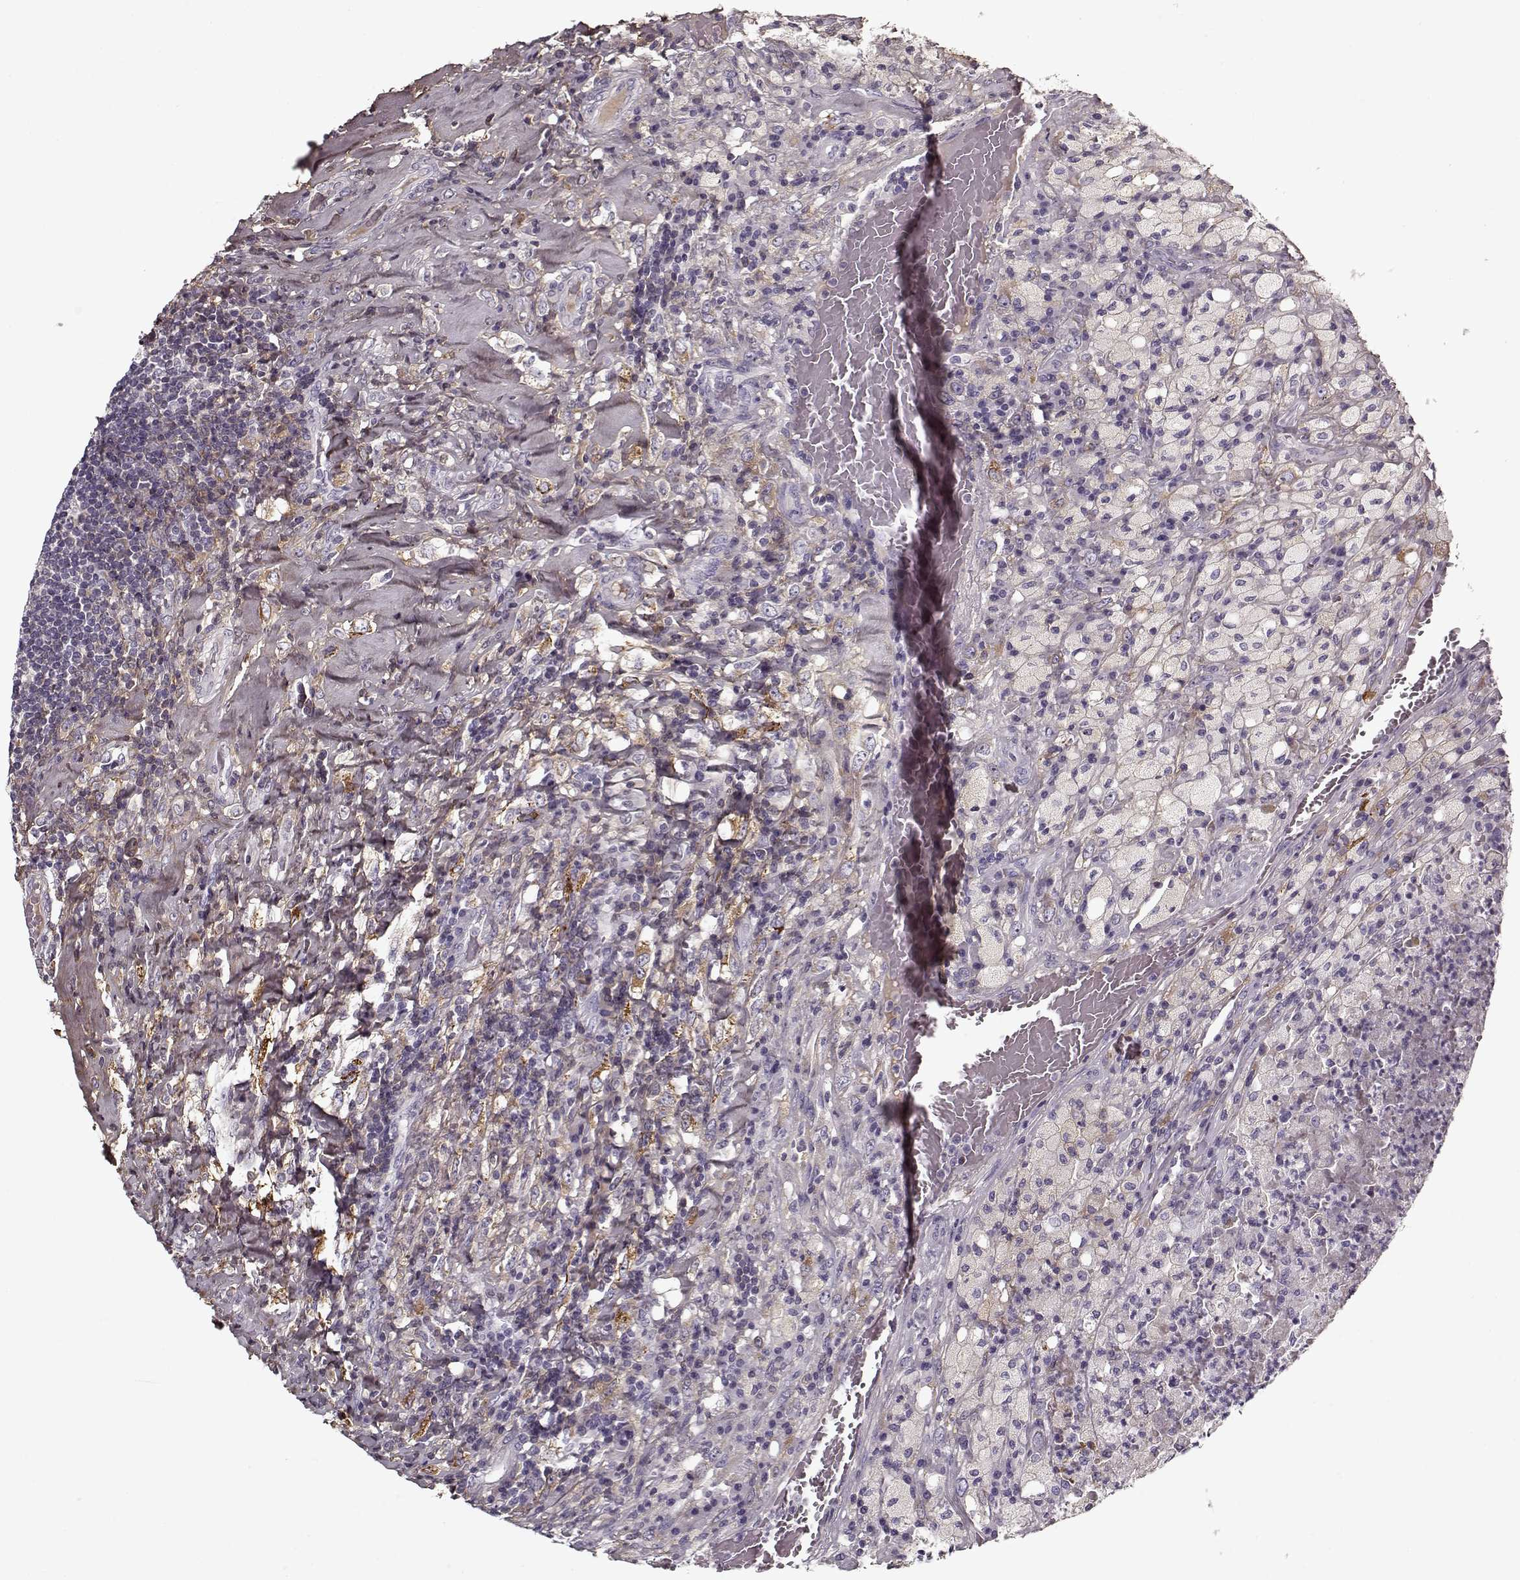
{"staining": {"intensity": "moderate", "quantity": "<25%", "location": "cytoplasmic/membranous"}, "tissue": "testis cancer", "cell_type": "Tumor cells", "image_type": "cancer", "snomed": [{"axis": "morphology", "description": "Necrosis, NOS"}, {"axis": "morphology", "description": "Carcinoma, Embryonal, NOS"}, {"axis": "topography", "description": "Testis"}], "caption": "Tumor cells demonstrate low levels of moderate cytoplasmic/membranous staining in approximately <25% of cells in human testis cancer. The staining is performed using DAB (3,3'-diaminobenzidine) brown chromogen to label protein expression. The nuclei are counter-stained blue using hematoxylin.", "gene": "LUM", "patient": {"sex": "male", "age": 19}}